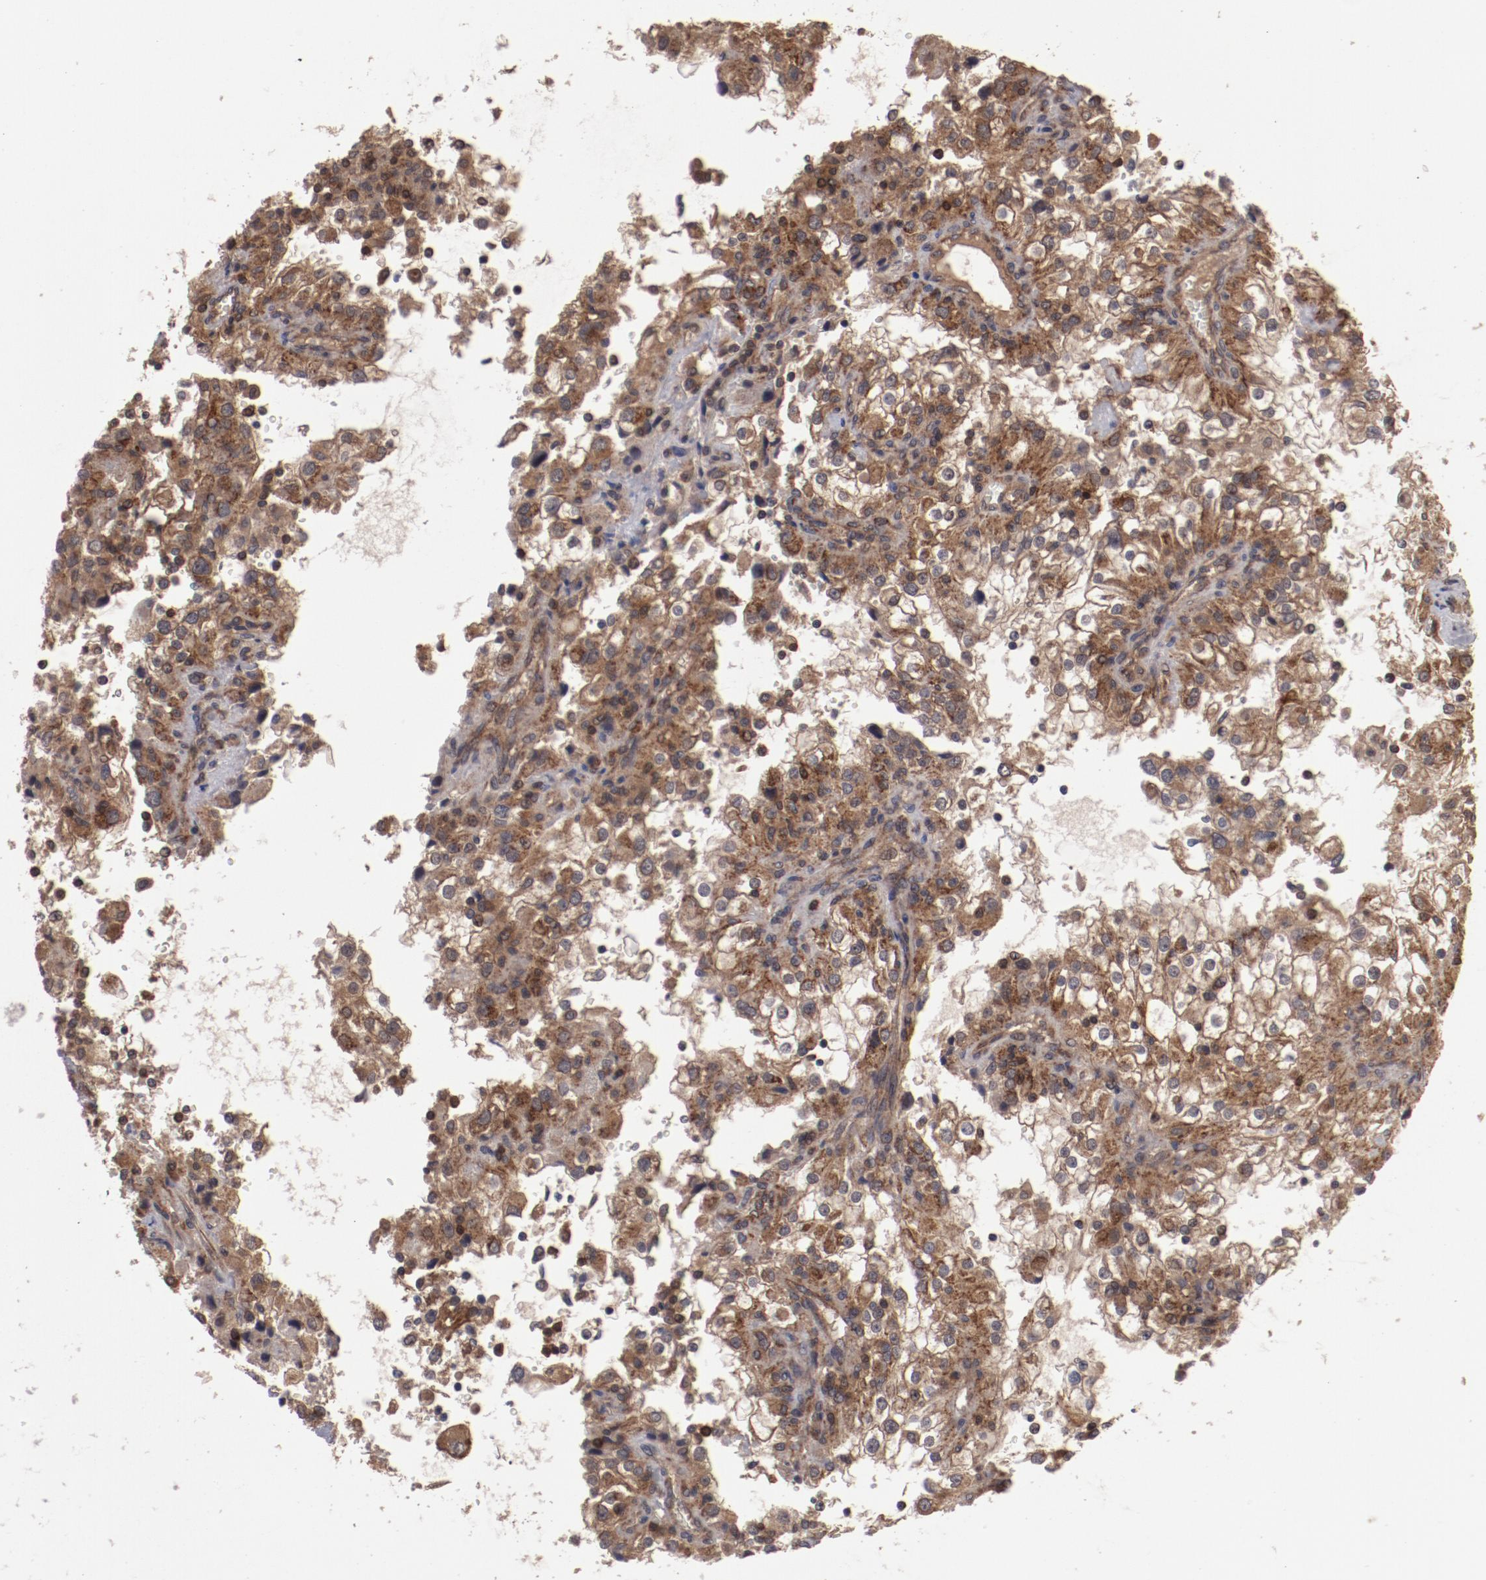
{"staining": {"intensity": "moderate", "quantity": ">75%", "location": "cytoplasmic/membranous"}, "tissue": "renal cancer", "cell_type": "Tumor cells", "image_type": "cancer", "snomed": [{"axis": "morphology", "description": "Adenocarcinoma, NOS"}, {"axis": "topography", "description": "Kidney"}], "caption": "Immunohistochemical staining of human renal adenocarcinoma shows moderate cytoplasmic/membranous protein positivity in about >75% of tumor cells.", "gene": "RPS6KA6", "patient": {"sex": "female", "age": 52}}